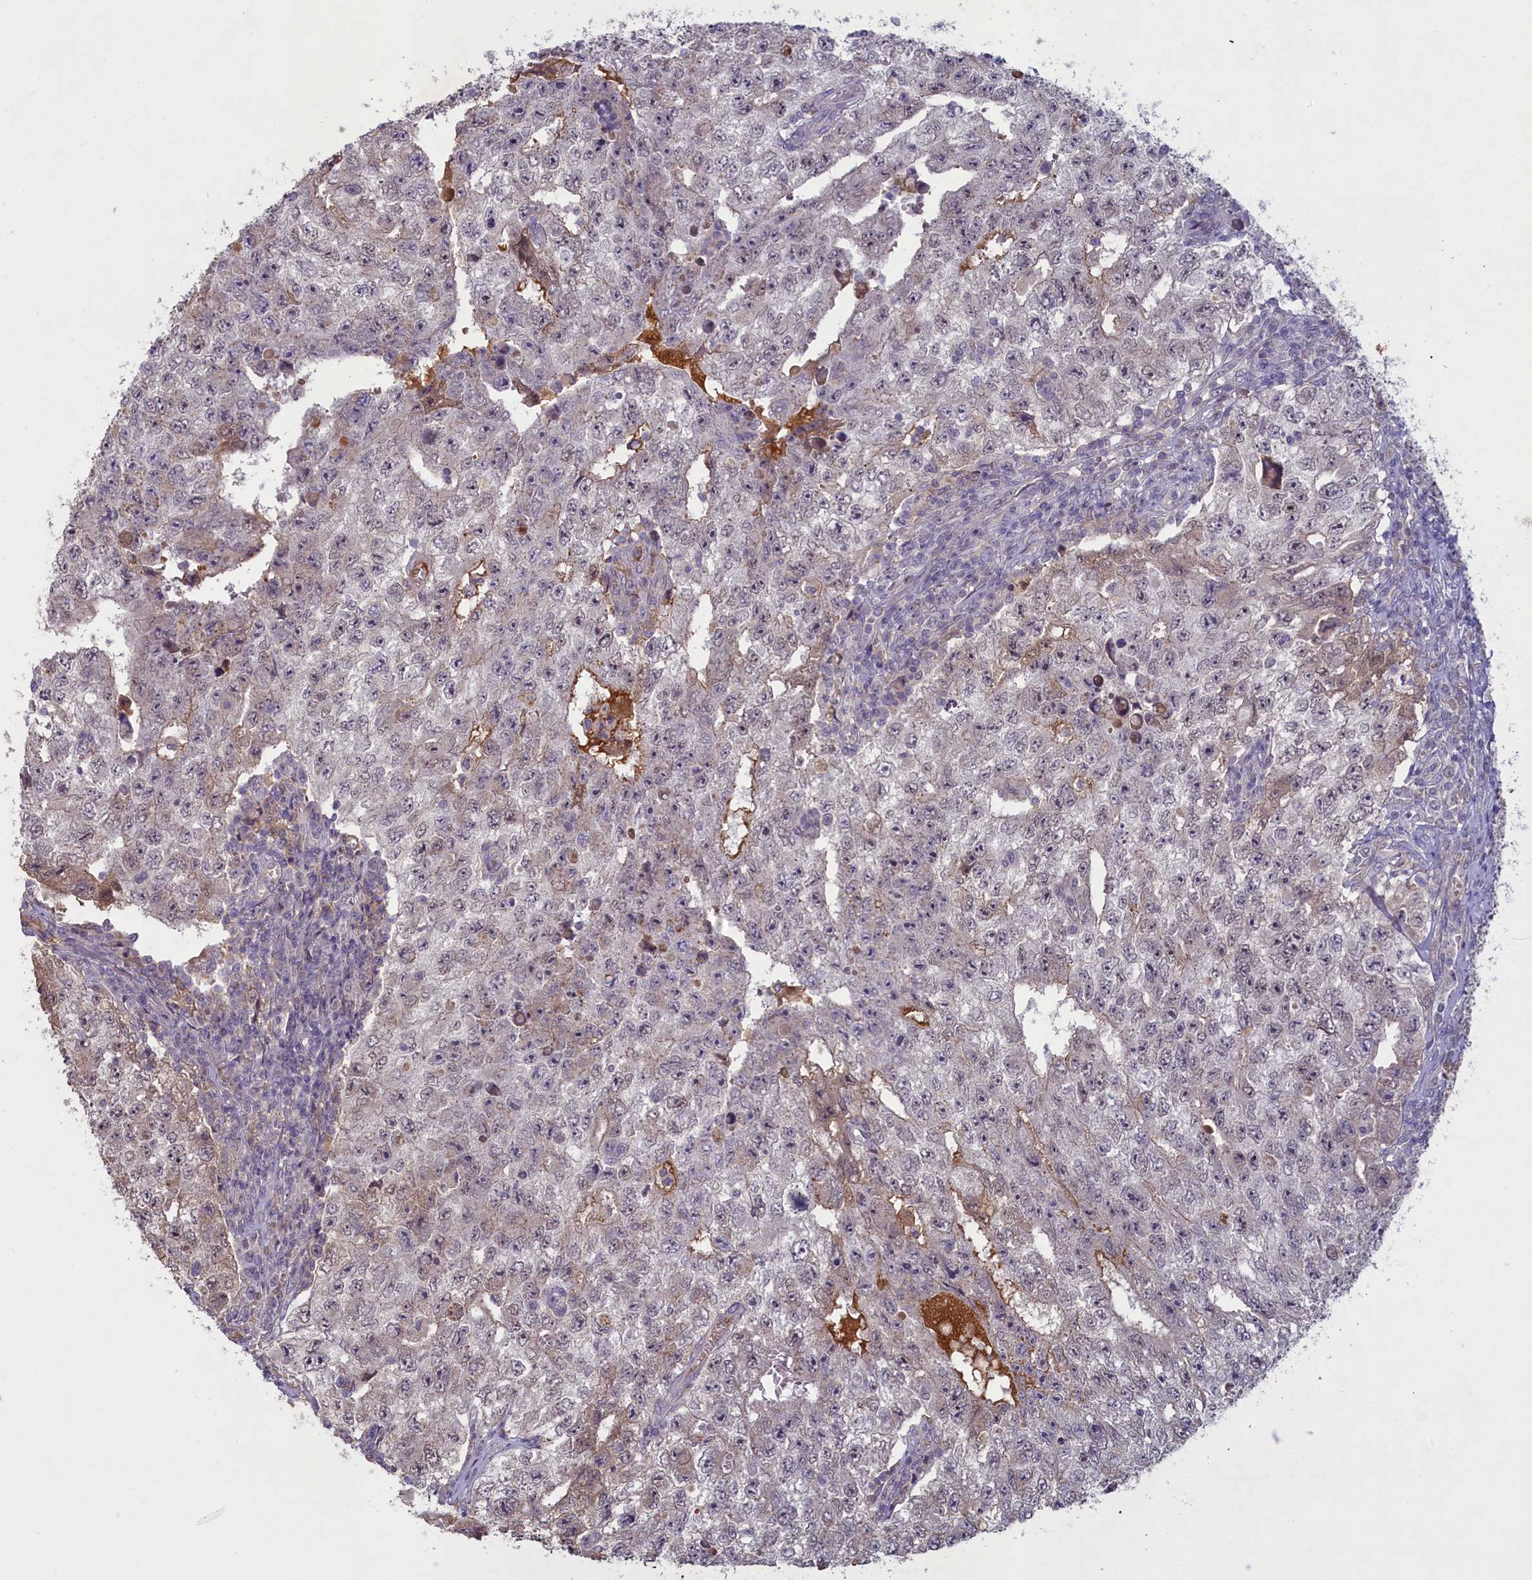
{"staining": {"intensity": "negative", "quantity": "none", "location": "none"}, "tissue": "testis cancer", "cell_type": "Tumor cells", "image_type": "cancer", "snomed": [{"axis": "morphology", "description": "Carcinoma, Embryonal, NOS"}, {"axis": "topography", "description": "Testis"}], "caption": "This photomicrograph is of testis embryonal carcinoma stained with immunohistochemistry (IHC) to label a protein in brown with the nuclei are counter-stained blue. There is no positivity in tumor cells. The staining was performed using DAB (3,3'-diaminobenzidine) to visualize the protein expression in brown, while the nuclei were stained in blue with hematoxylin (Magnification: 20x).", "gene": "ATF7IP2", "patient": {"sex": "male", "age": 17}}